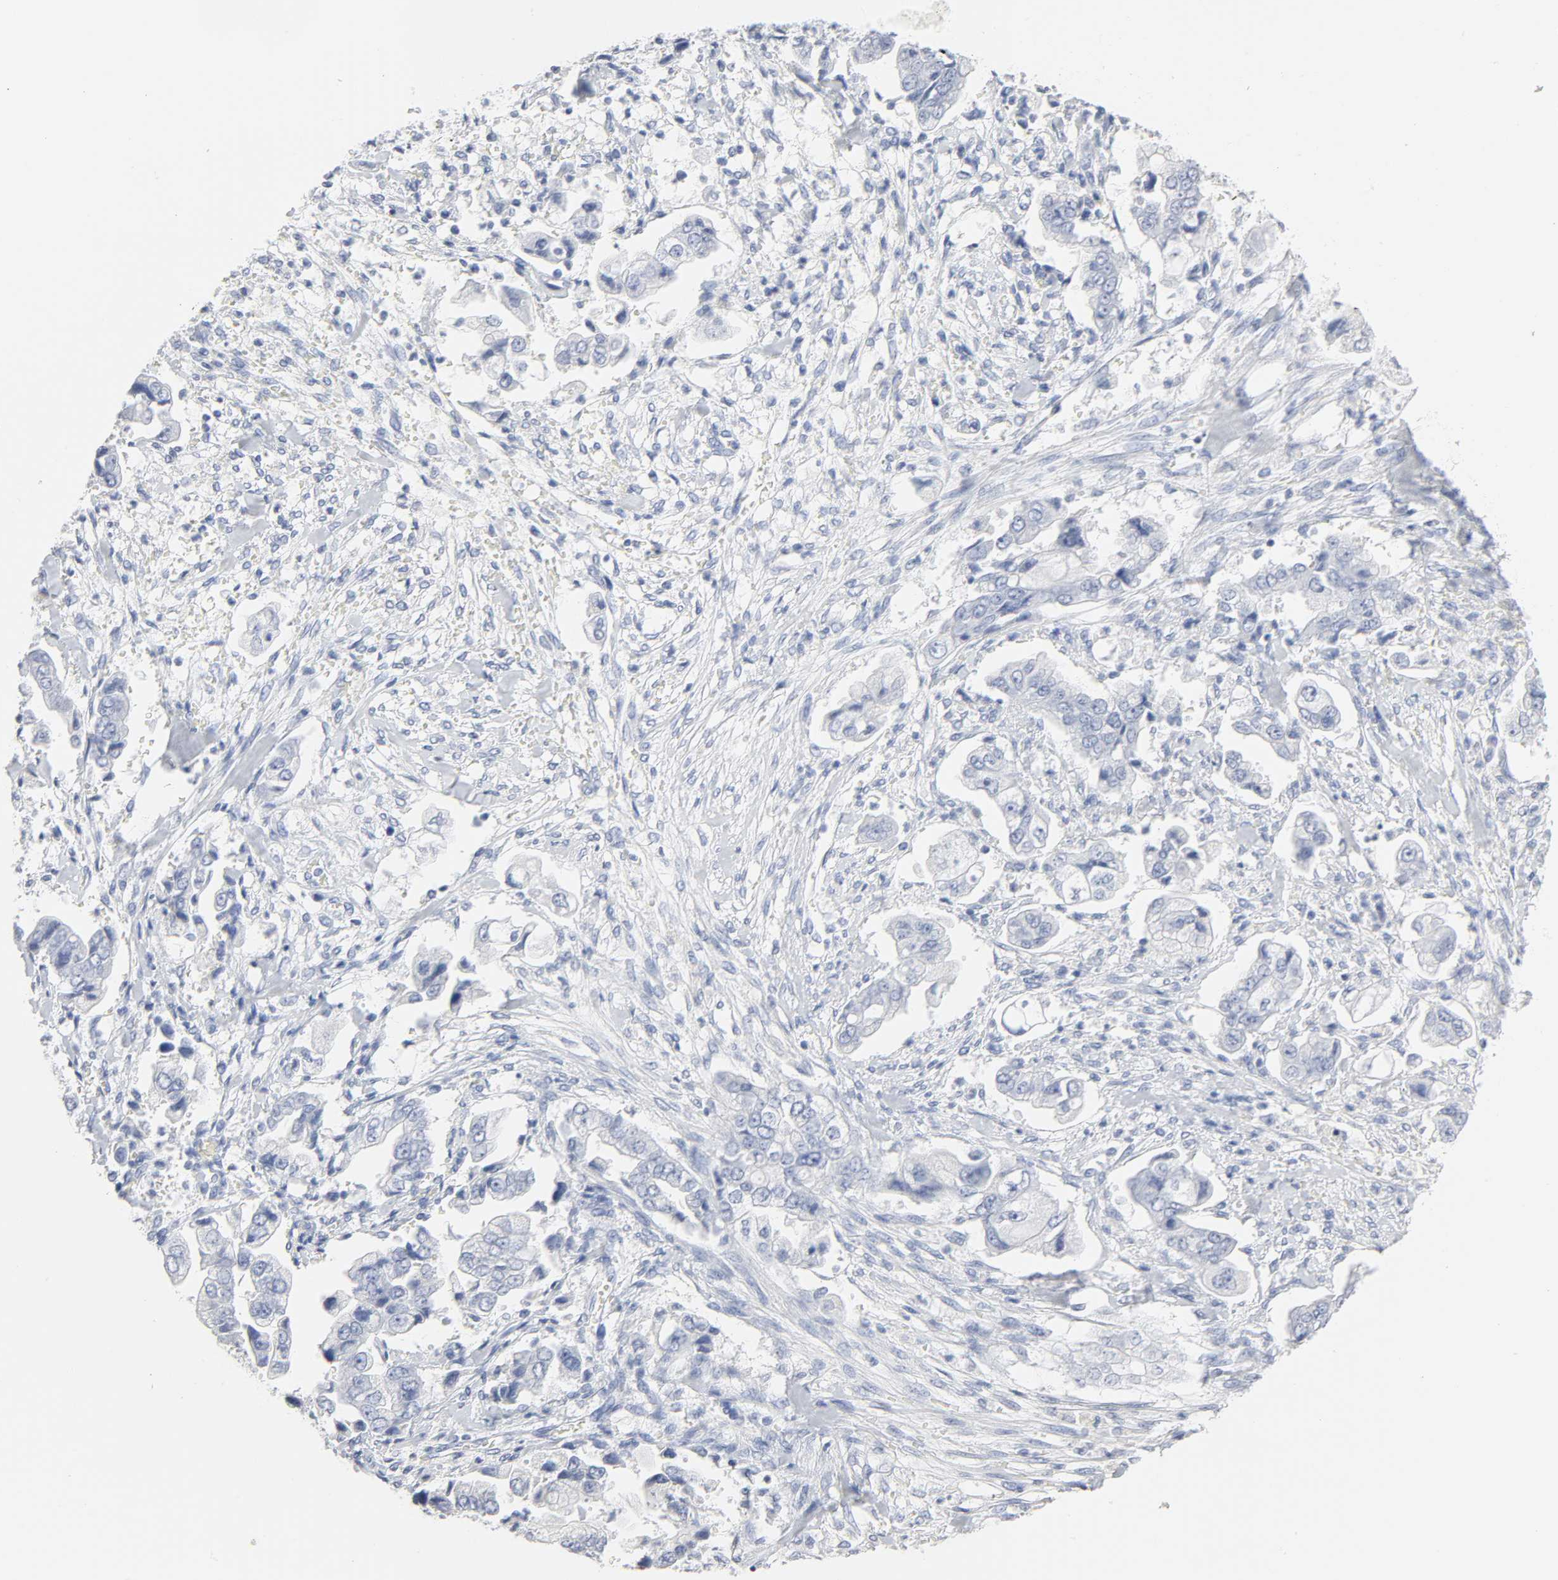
{"staining": {"intensity": "negative", "quantity": "none", "location": "none"}, "tissue": "stomach cancer", "cell_type": "Tumor cells", "image_type": "cancer", "snomed": [{"axis": "morphology", "description": "Adenocarcinoma, NOS"}, {"axis": "topography", "description": "Stomach"}], "caption": "The photomicrograph displays no significant expression in tumor cells of stomach adenocarcinoma.", "gene": "ACP3", "patient": {"sex": "male", "age": 62}}